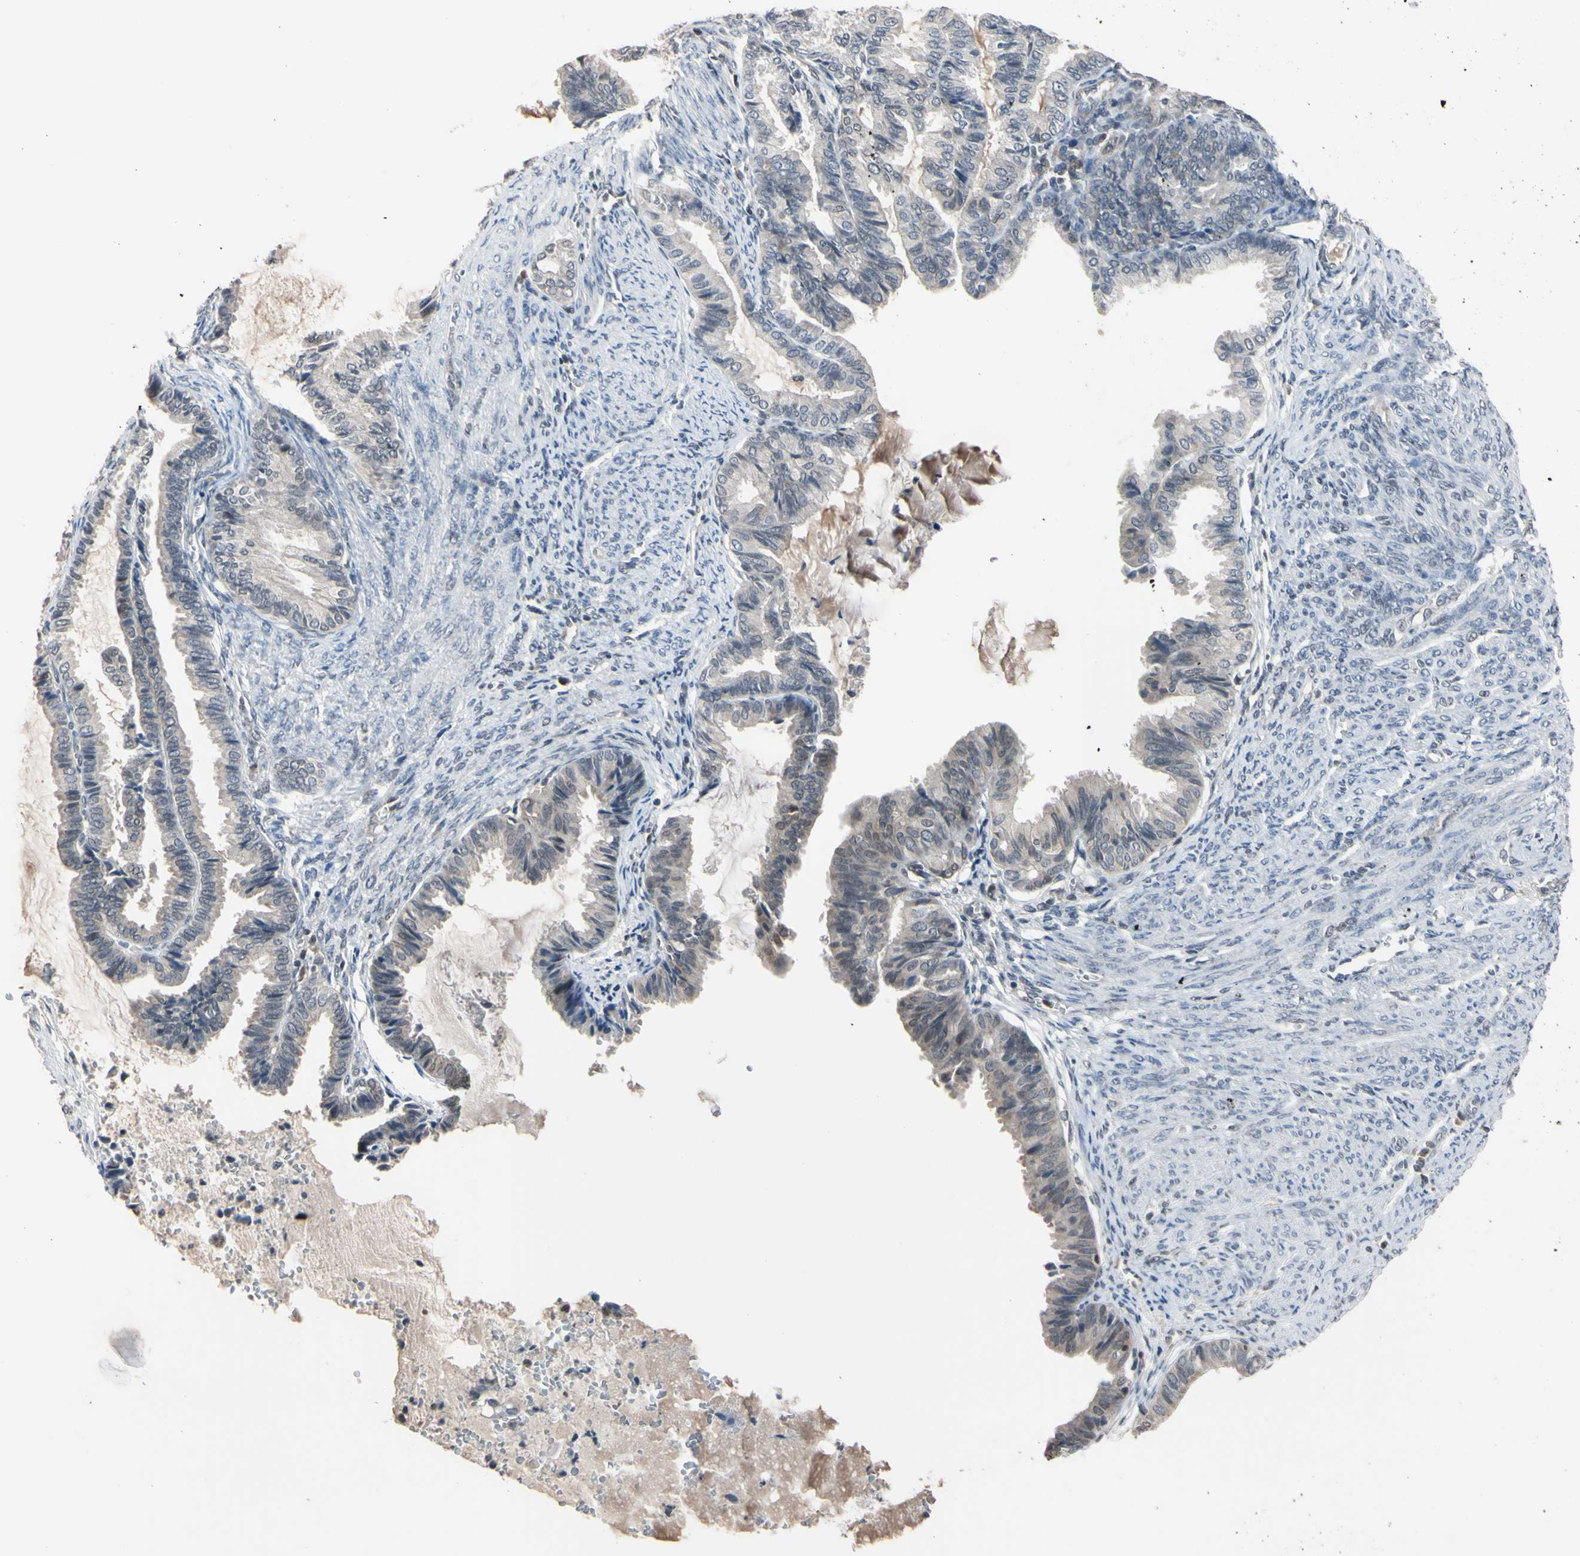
{"staining": {"intensity": "negative", "quantity": "none", "location": "none"}, "tissue": "endometrial cancer", "cell_type": "Tumor cells", "image_type": "cancer", "snomed": [{"axis": "morphology", "description": "Adenocarcinoma, NOS"}, {"axis": "topography", "description": "Endometrium"}], "caption": "Immunohistochemistry photomicrograph of endometrial cancer stained for a protein (brown), which demonstrates no staining in tumor cells.", "gene": "UBE2I", "patient": {"sex": "female", "age": 86}}